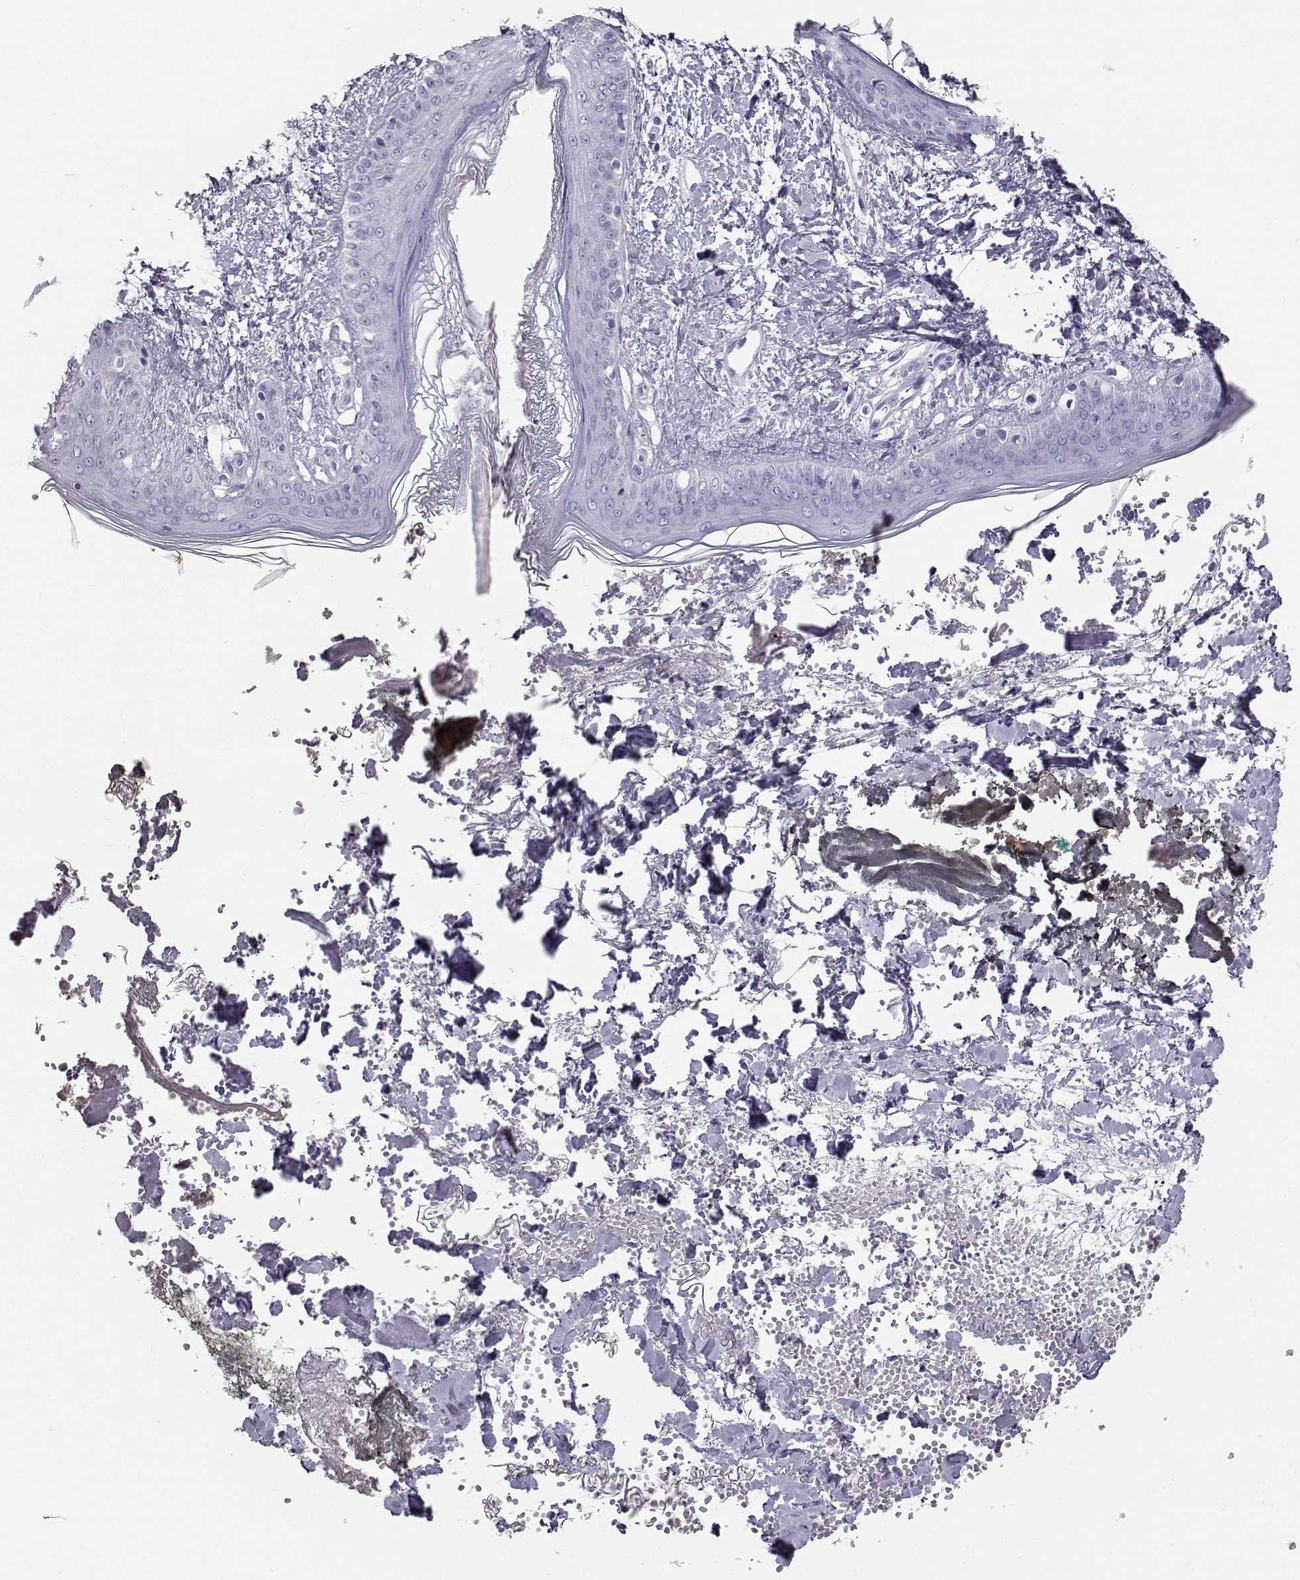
{"staining": {"intensity": "negative", "quantity": "none", "location": "none"}, "tissue": "skin", "cell_type": "Fibroblasts", "image_type": "normal", "snomed": [{"axis": "morphology", "description": "Normal tissue, NOS"}, {"axis": "topography", "description": "Skin"}], "caption": "Immunohistochemistry histopathology image of normal skin: human skin stained with DAB reveals no significant protein expression in fibroblasts. The staining is performed using DAB brown chromogen with nuclei counter-stained in using hematoxylin.", "gene": "ITLN1", "patient": {"sex": "female", "age": 34}}